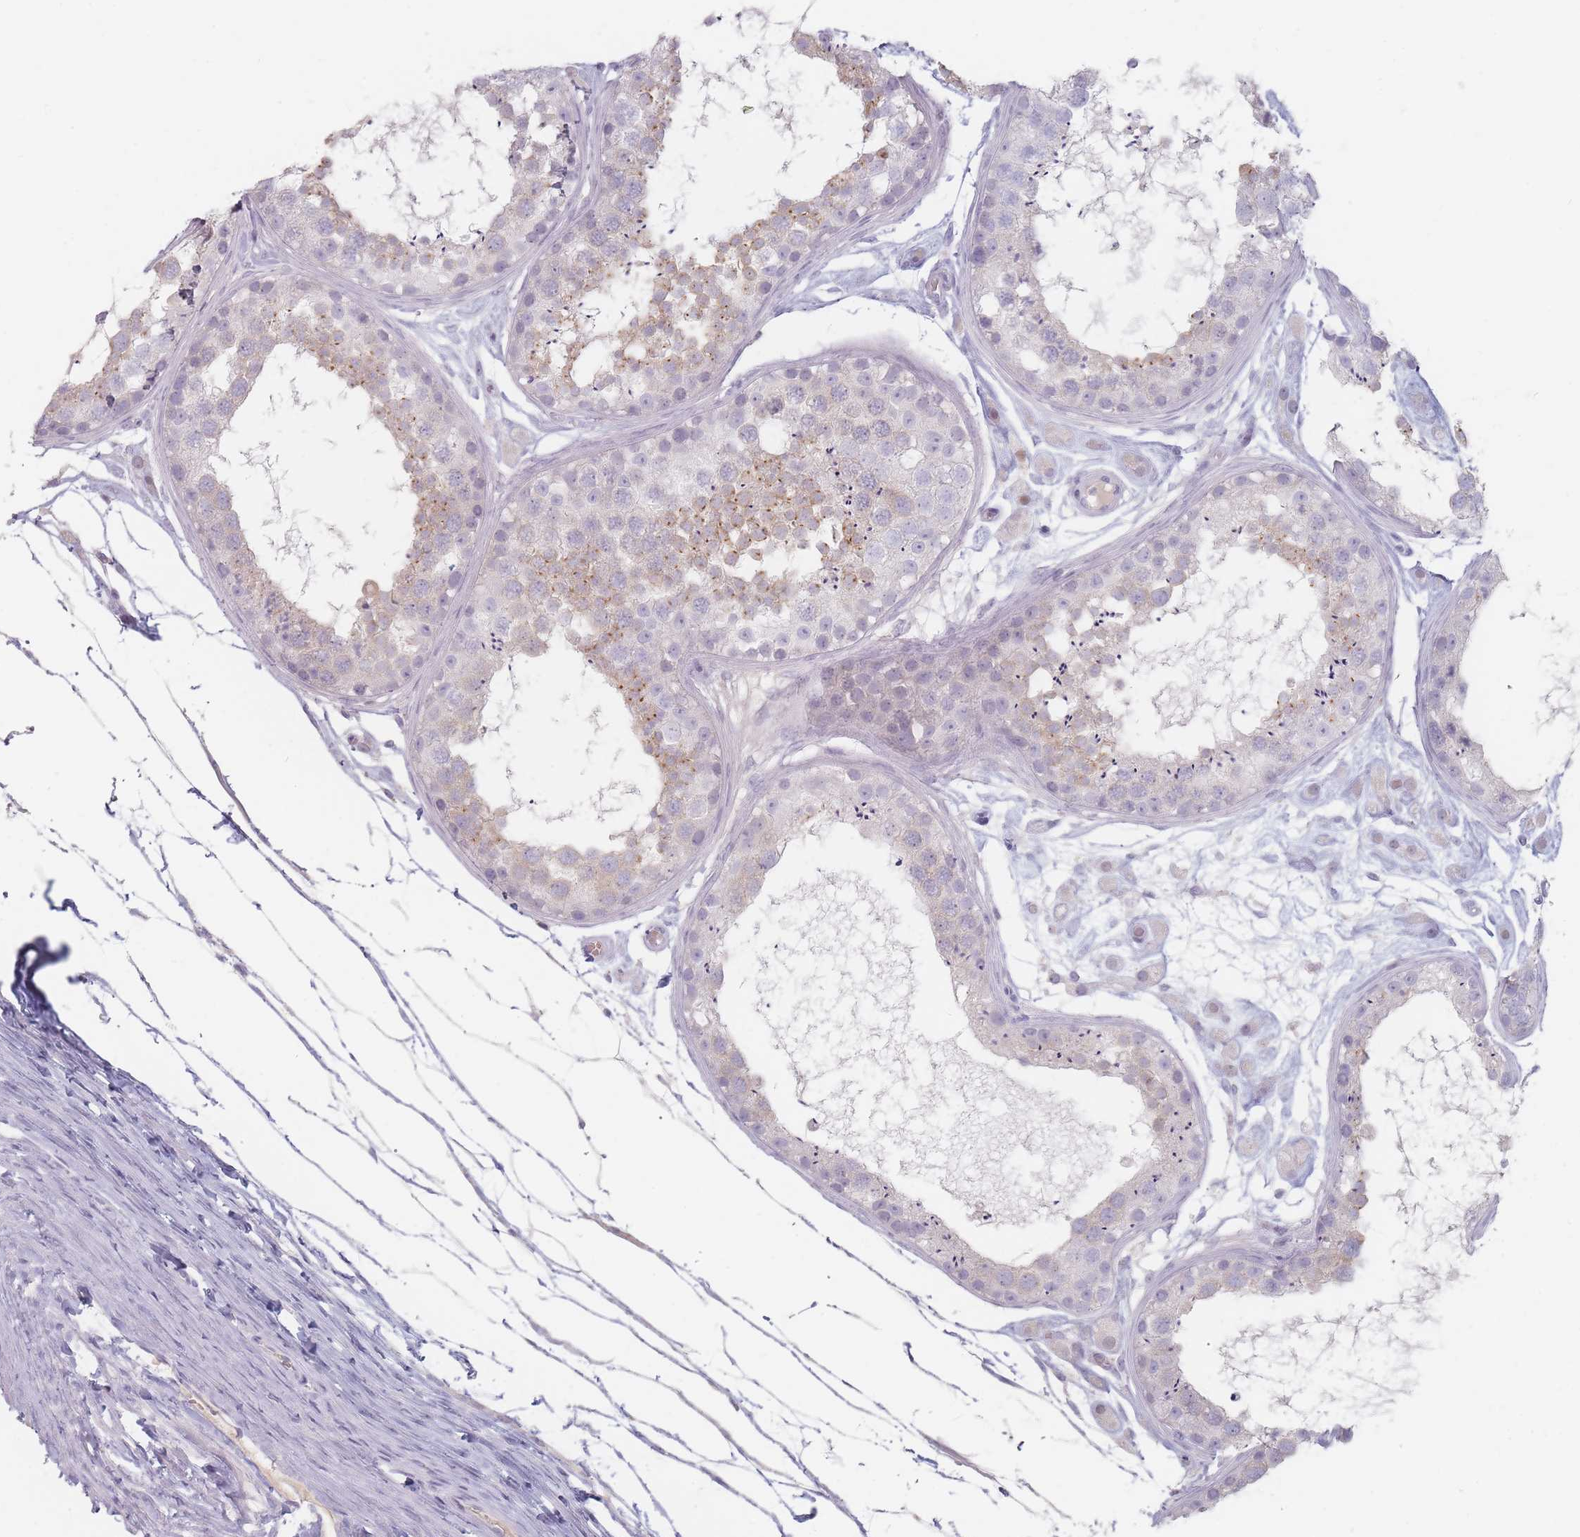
{"staining": {"intensity": "moderate", "quantity": "<25%", "location": "cytoplasmic/membranous"}, "tissue": "testis", "cell_type": "Cells in seminiferous ducts", "image_type": "normal", "snomed": [{"axis": "morphology", "description": "Normal tissue, NOS"}, {"axis": "topography", "description": "Testis"}], "caption": "Immunohistochemical staining of normal testis displays <25% levels of moderate cytoplasmic/membranous protein staining in approximately <25% of cells in seminiferous ducts.", "gene": "HELZ2", "patient": {"sex": "male", "age": 25}}